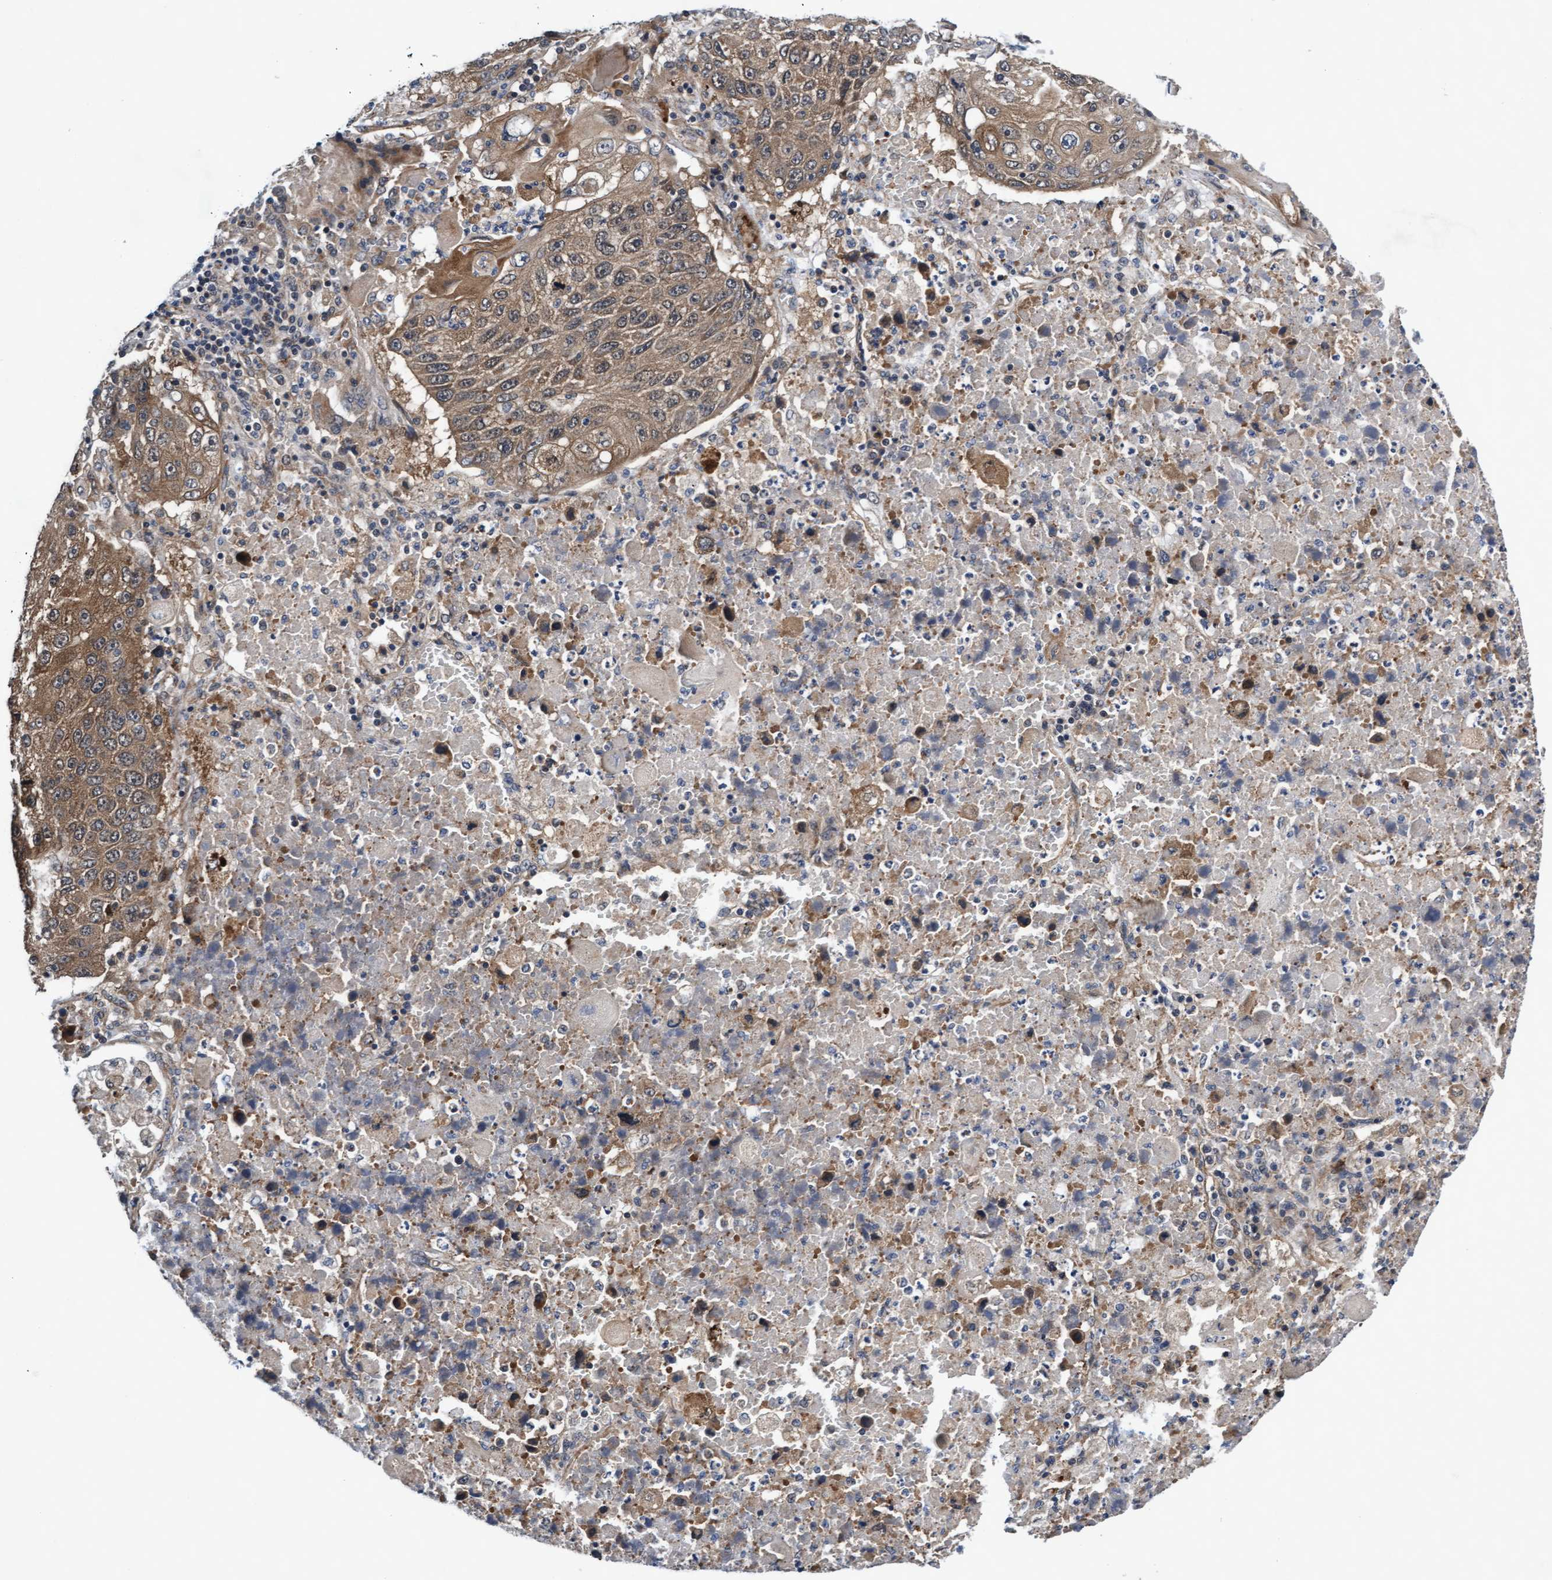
{"staining": {"intensity": "moderate", "quantity": ">75%", "location": "cytoplasmic/membranous"}, "tissue": "lung cancer", "cell_type": "Tumor cells", "image_type": "cancer", "snomed": [{"axis": "morphology", "description": "Squamous cell carcinoma, NOS"}, {"axis": "topography", "description": "Lung"}], "caption": "DAB (3,3'-diaminobenzidine) immunohistochemical staining of human lung cancer (squamous cell carcinoma) shows moderate cytoplasmic/membranous protein positivity in approximately >75% of tumor cells.", "gene": "EFCAB13", "patient": {"sex": "male", "age": 61}}